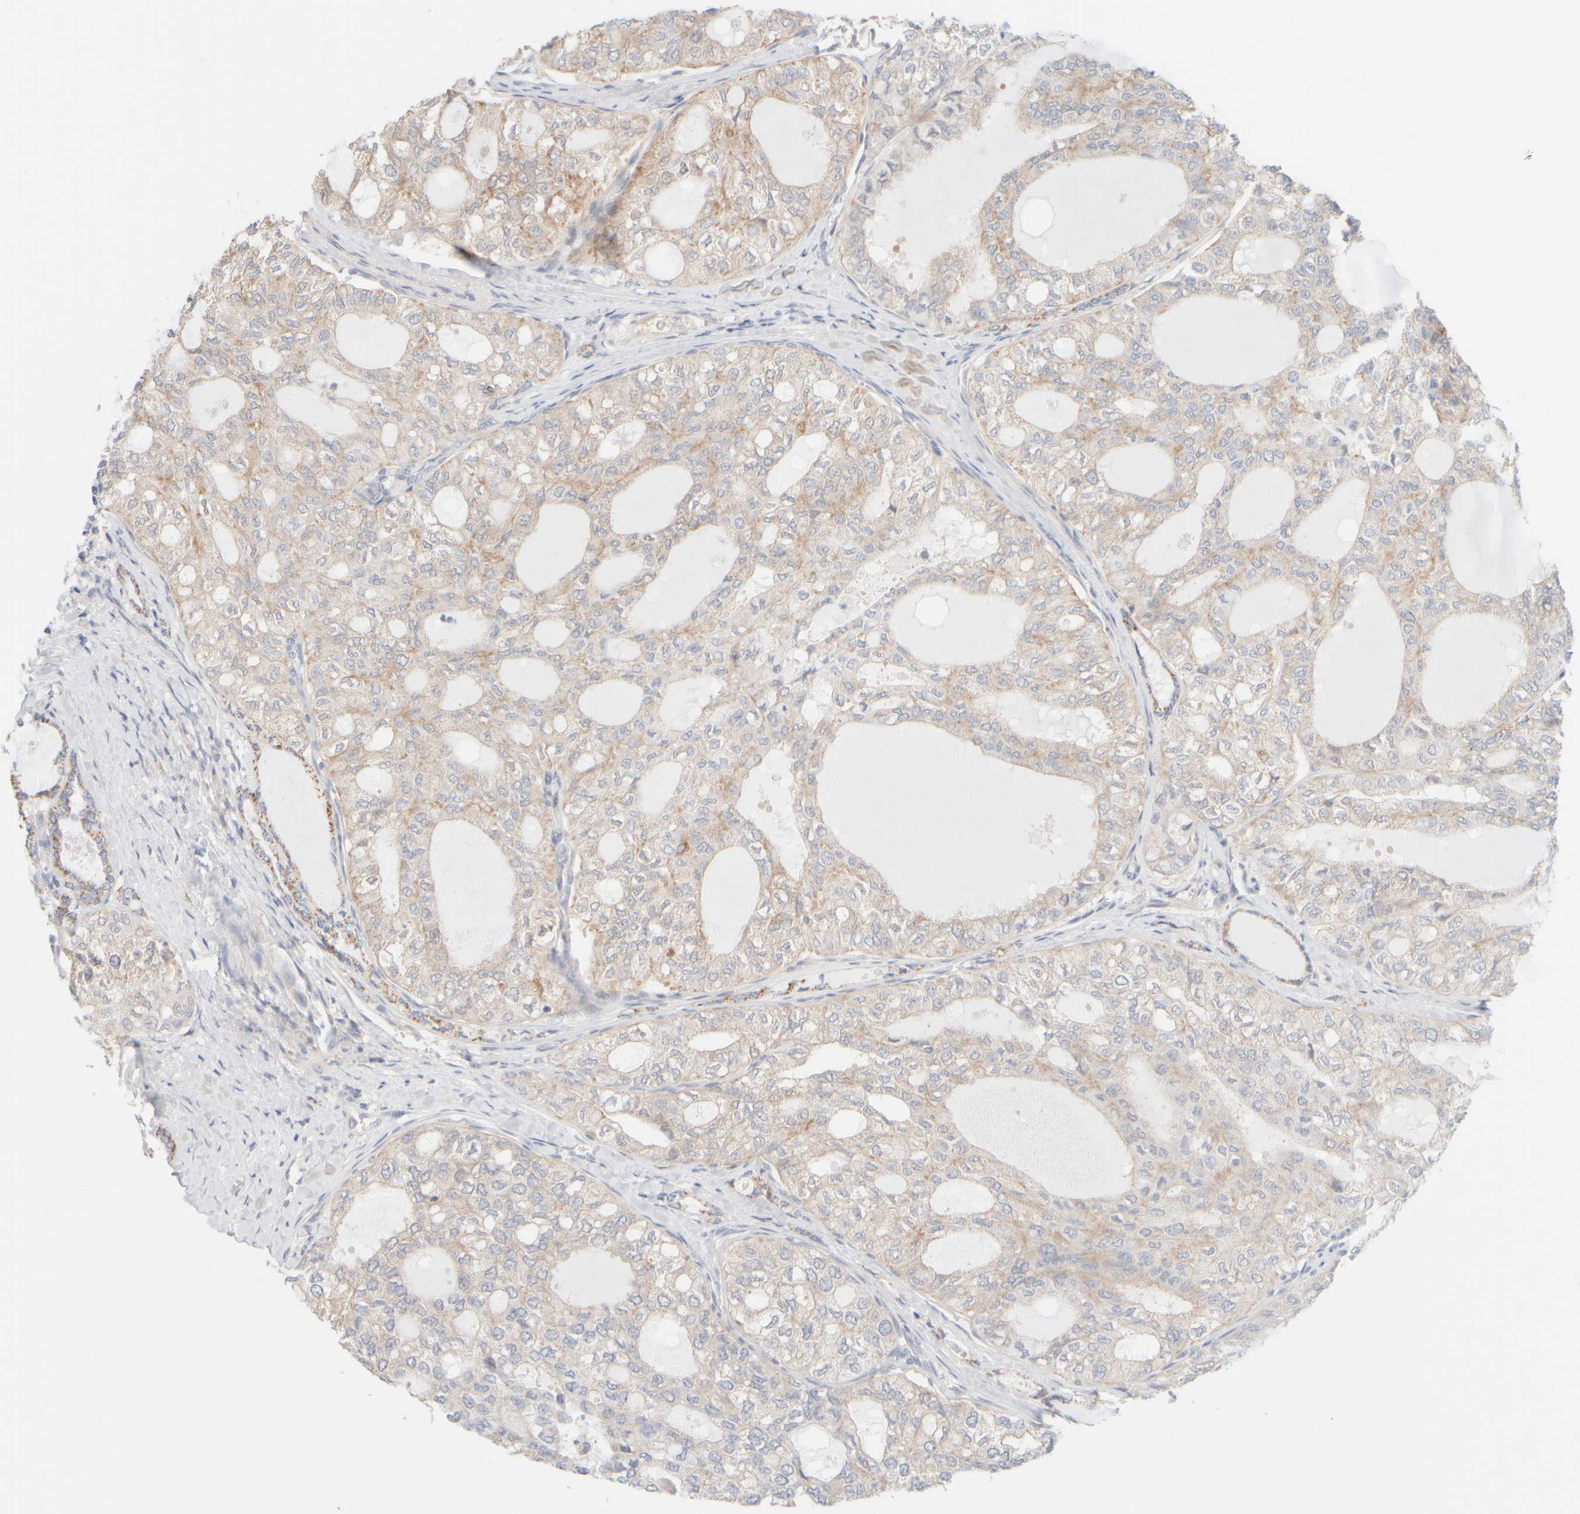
{"staining": {"intensity": "moderate", "quantity": "<25%", "location": "cytoplasmic/membranous"}, "tissue": "thyroid cancer", "cell_type": "Tumor cells", "image_type": "cancer", "snomed": [{"axis": "morphology", "description": "Follicular adenoma carcinoma, NOS"}, {"axis": "topography", "description": "Thyroid gland"}], "caption": "A brown stain labels moderate cytoplasmic/membranous staining of a protein in thyroid follicular adenoma carcinoma tumor cells.", "gene": "UNC13B", "patient": {"sex": "male", "age": 75}}